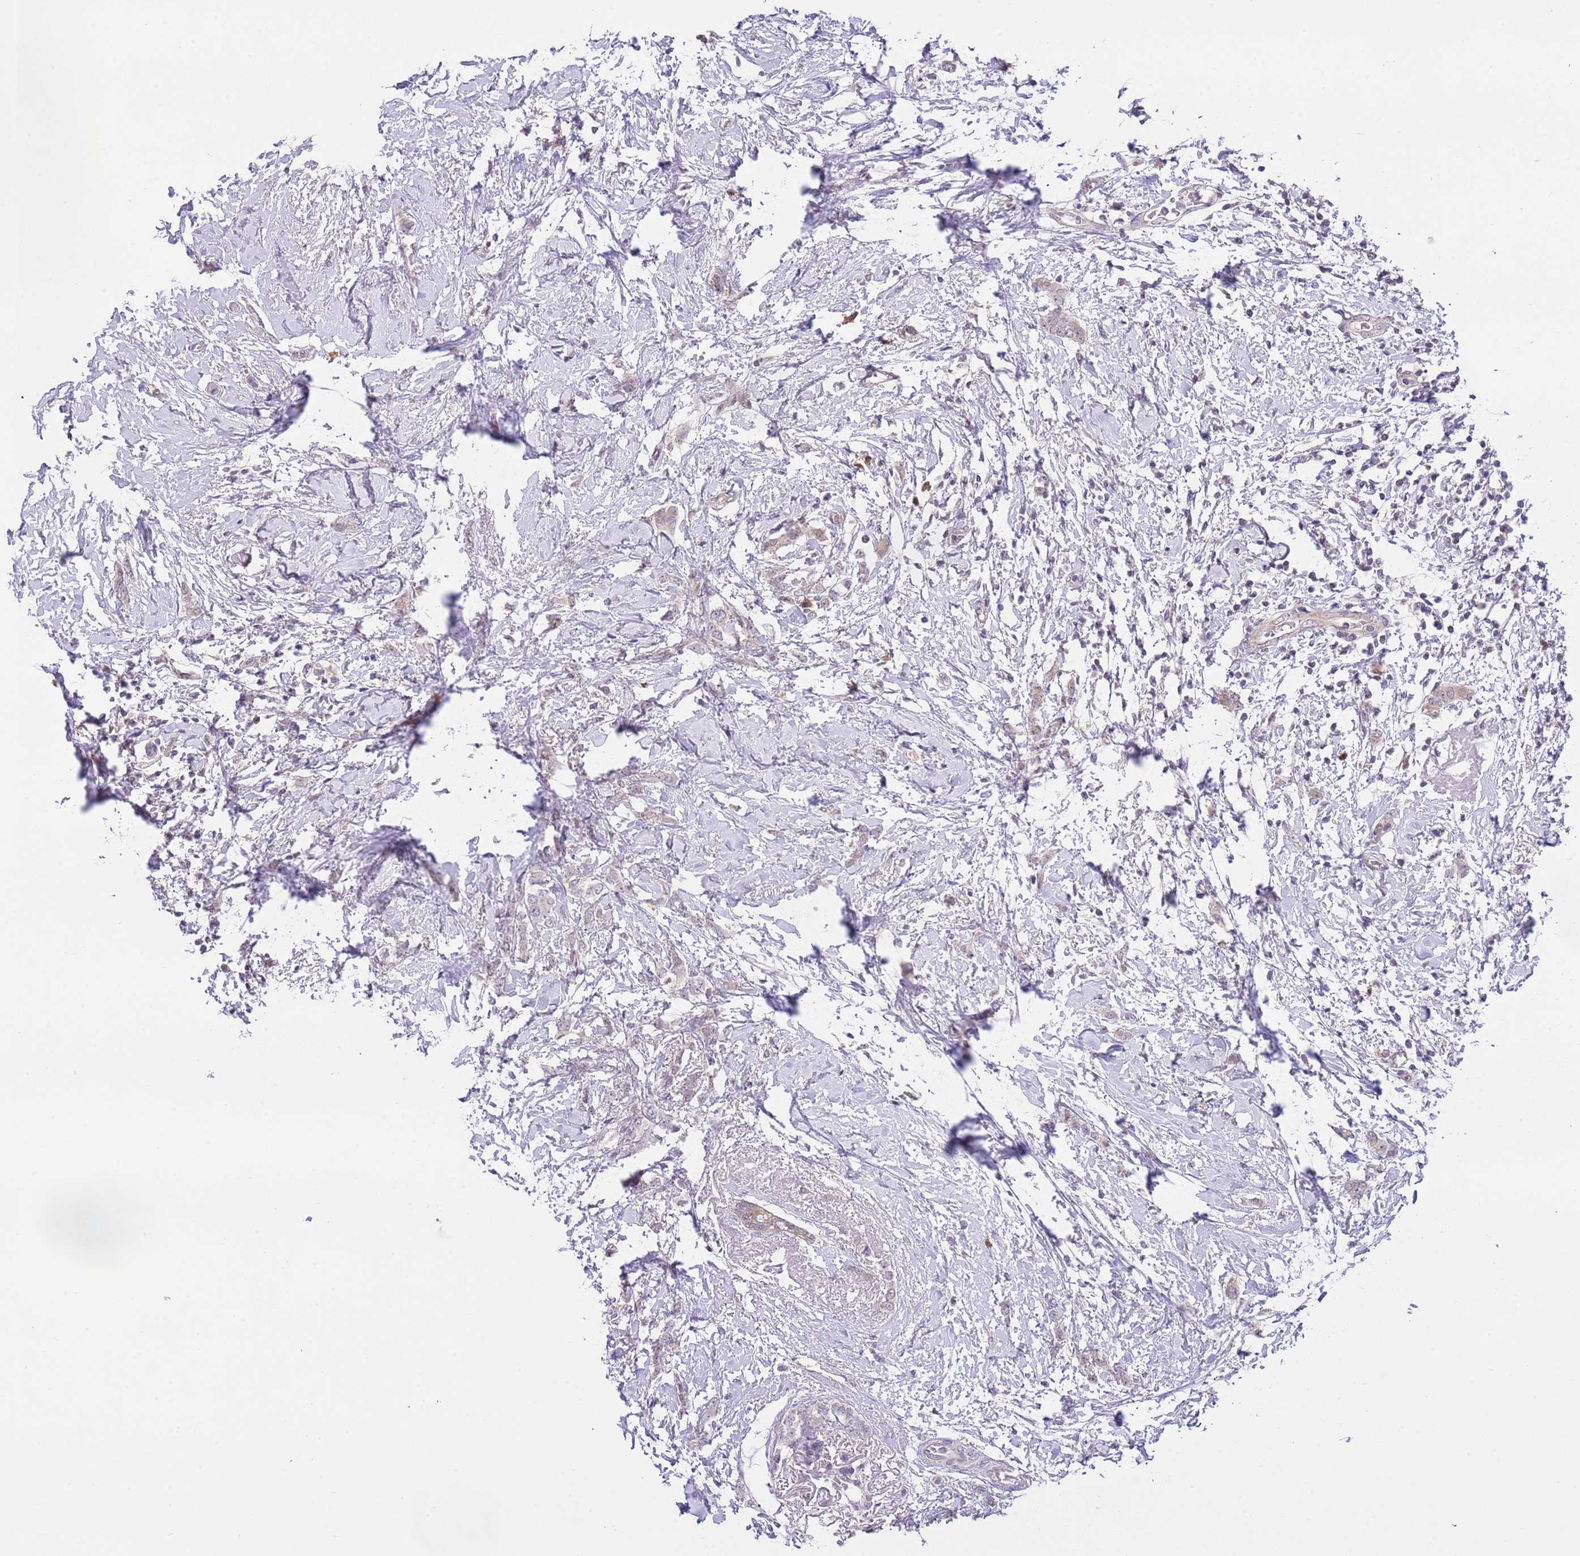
{"staining": {"intensity": "negative", "quantity": "none", "location": "none"}, "tissue": "breast cancer", "cell_type": "Tumor cells", "image_type": "cancer", "snomed": [{"axis": "morphology", "description": "Duct carcinoma"}, {"axis": "topography", "description": "Breast"}], "caption": "IHC photomicrograph of neoplastic tissue: human breast infiltrating ductal carcinoma stained with DAB shows no significant protein staining in tumor cells.", "gene": "GALK2", "patient": {"sex": "female", "age": 72}}